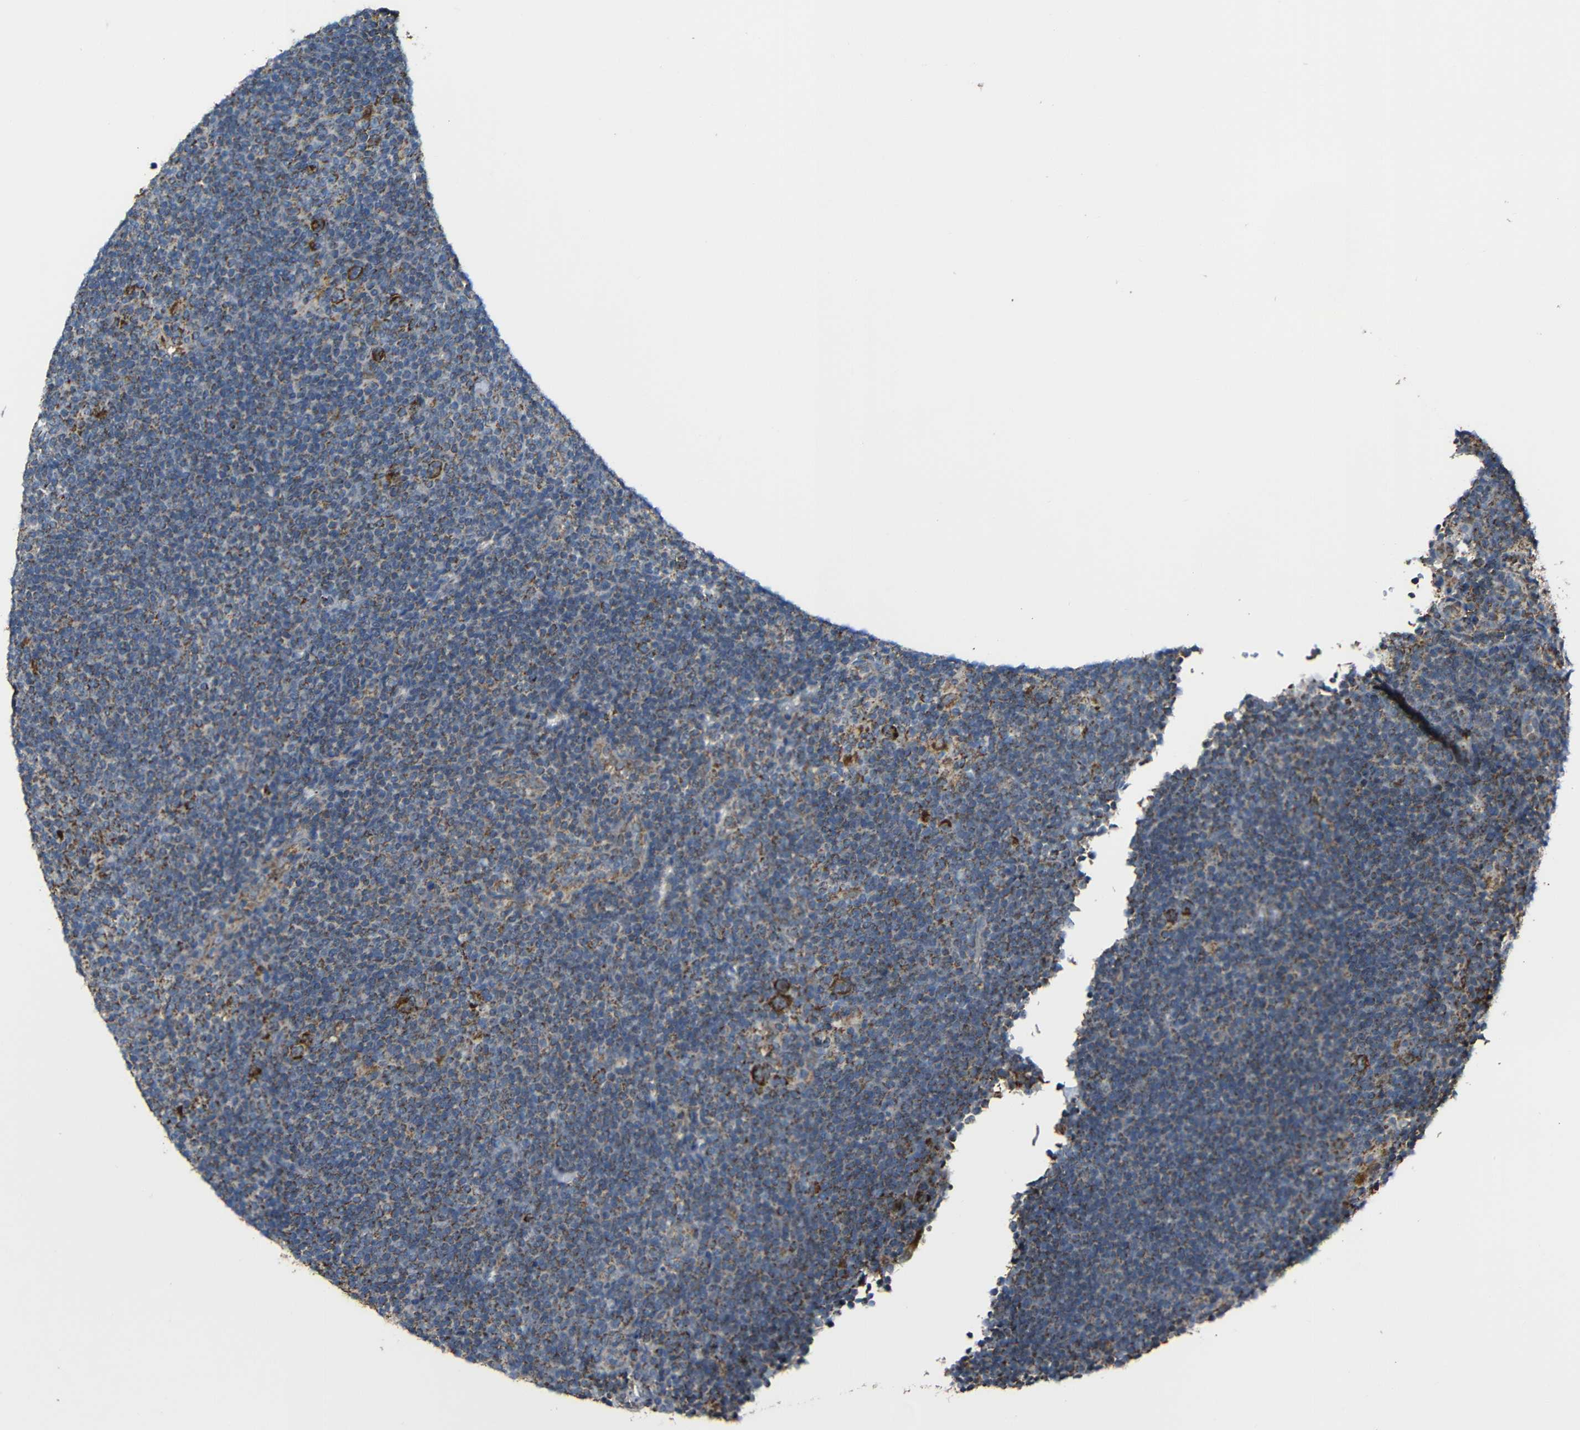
{"staining": {"intensity": "strong", "quantity": ">75%", "location": "cytoplasmic/membranous"}, "tissue": "lymphoma", "cell_type": "Tumor cells", "image_type": "cancer", "snomed": [{"axis": "morphology", "description": "Hodgkin's disease, NOS"}, {"axis": "topography", "description": "Lymph node"}], "caption": "Protein expression analysis of lymphoma exhibits strong cytoplasmic/membranous staining in approximately >75% of tumor cells. Nuclei are stained in blue.", "gene": "NR3C2", "patient": {"sex": "female", "age": 57}}